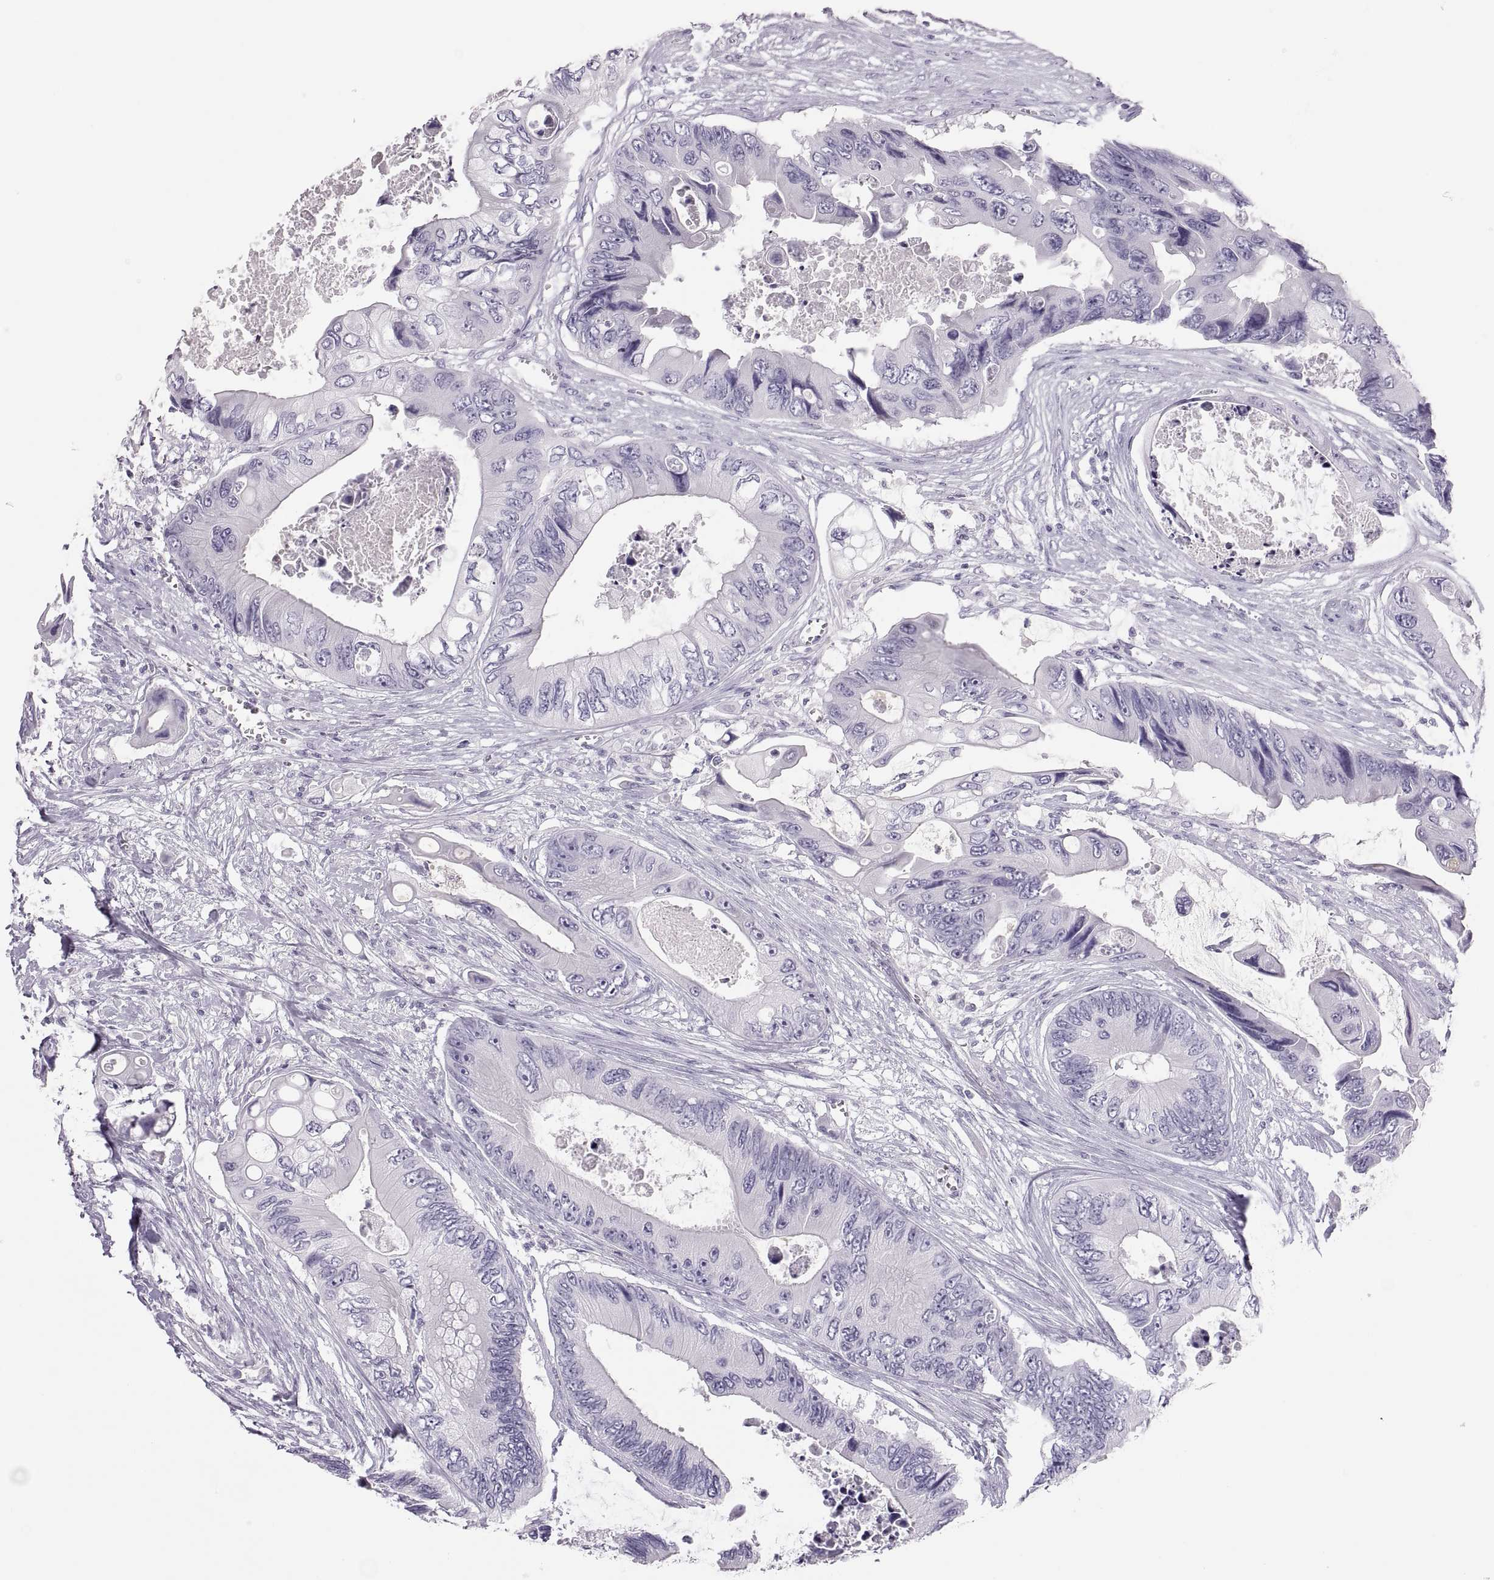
{"staining": {"intensity": "negative", "quantity": "none", "location": "none"}, "tissue": "colorectal cancer", "cell_type": "Tumor cells", "image_type": "cancer", "snomed": [{"axis": "morphology", "description": "Adenocarcinoma, NOS"}, {"axis": "topography", "description": "Rectum"}], "caption": "A high-resolution micrograph shows immunohistochemistry (IHC) staining of colorectal cancer (adenocarcinoma), which exhibits no significant staining in tumor cells.", "gene": "SEMG1", "patient": {"sex": "male", "age": 63}}